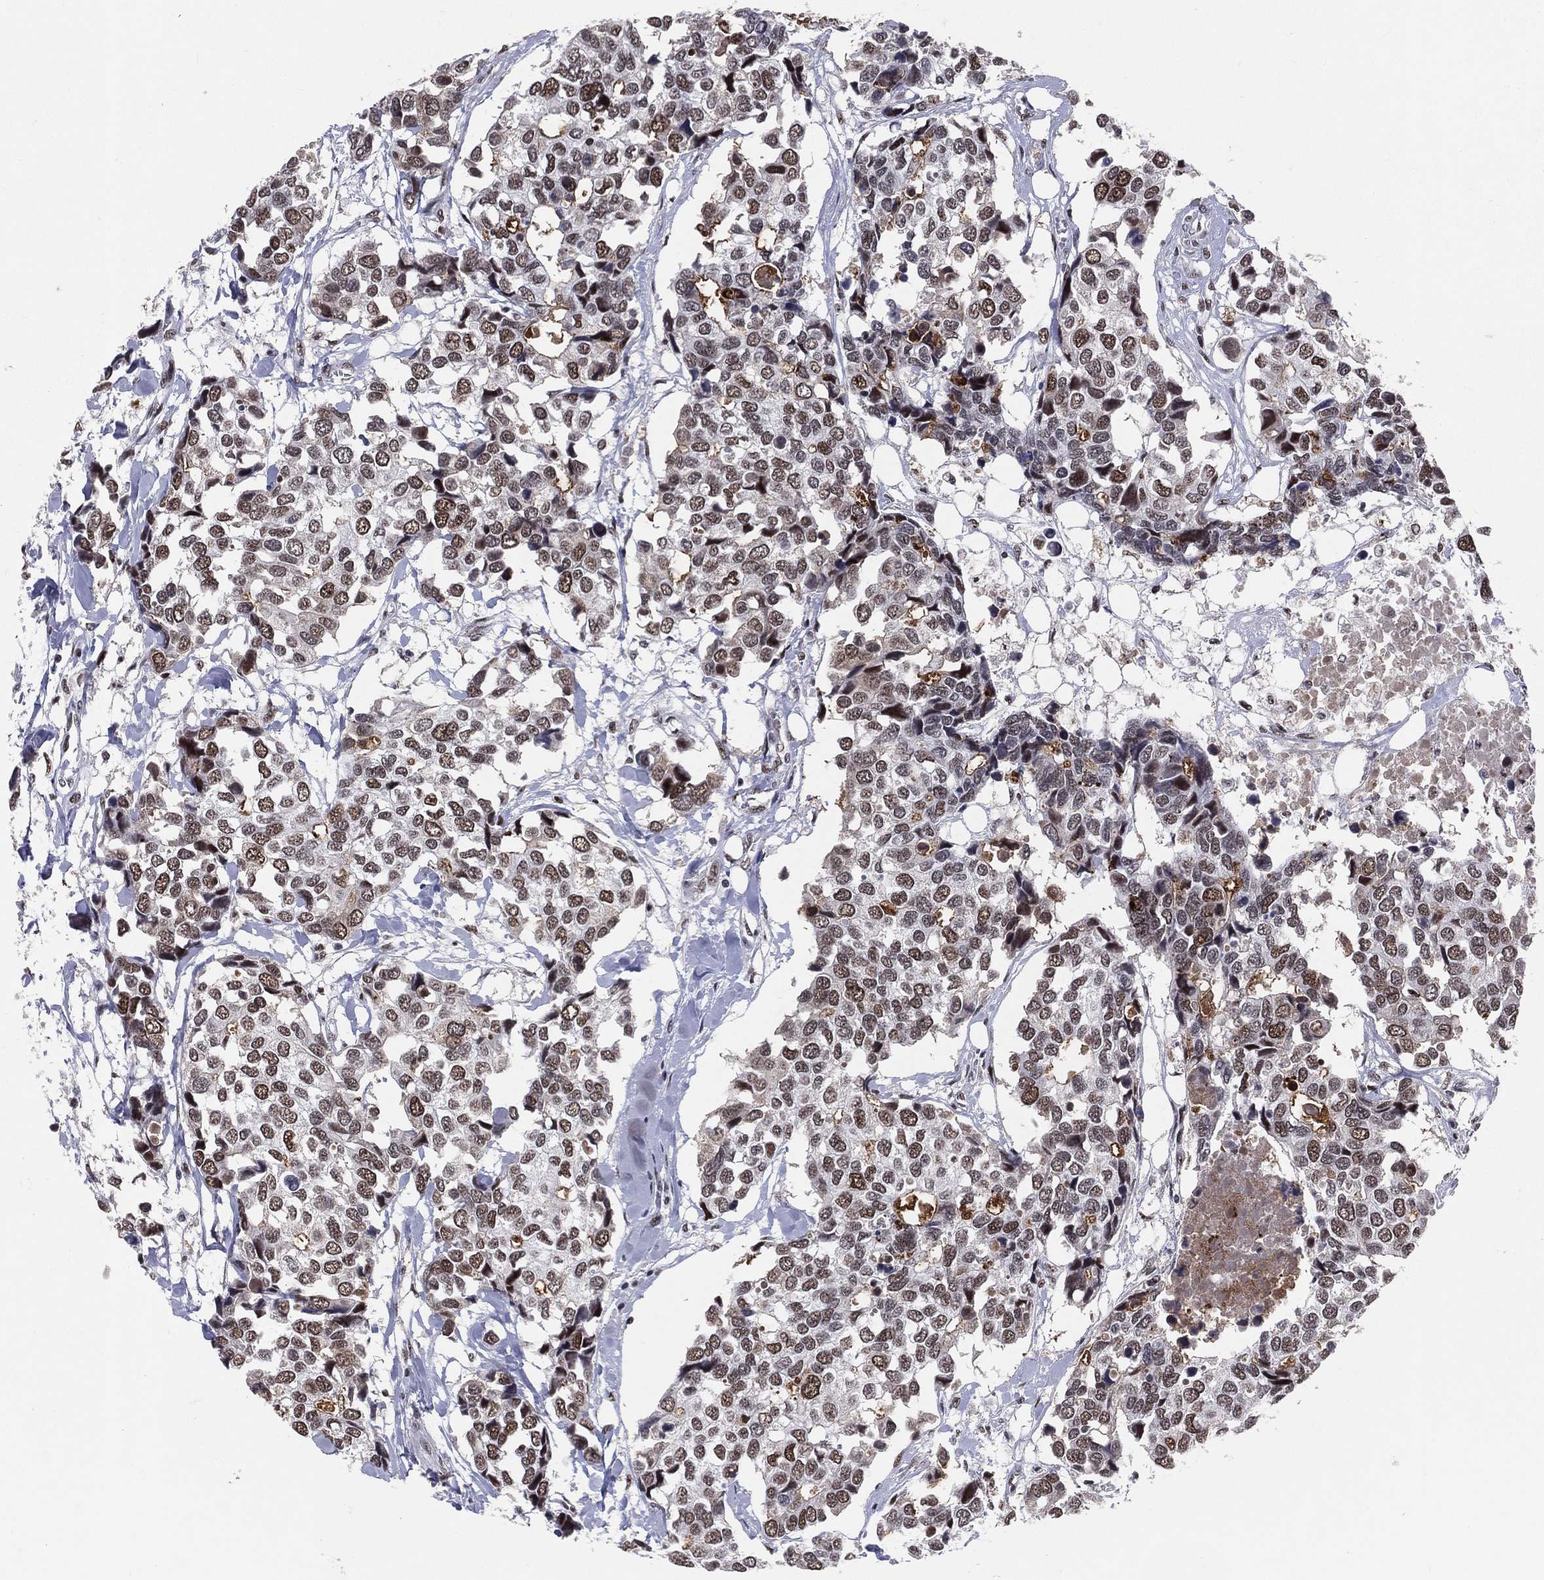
{"staining": {"intensity": "strong", "quantity": "25%-75%", "location": "nuclear"}, "tissue": "breast cancer", "cell_type": "Tumor cells", "image_type": "cancer", "snomed": [{"axis": "morphology", "description": "Duct carcinoma"}, {"axis": "topography", "description": "Breast"}], "caption": "Immunohistochemistry staining of breast infiltrating ductal carcinoma, which shows high levels of strong nuclear positivity in approximately 25%-75% of tumor cells indicating strong nuclear protein expression. The staining was performed using DAB (brown) for protein detection and nuclei were counterstained in hematoxylin (blue).", "gene": "CDK7", "patient": {"sex": "female", "age": 83}}